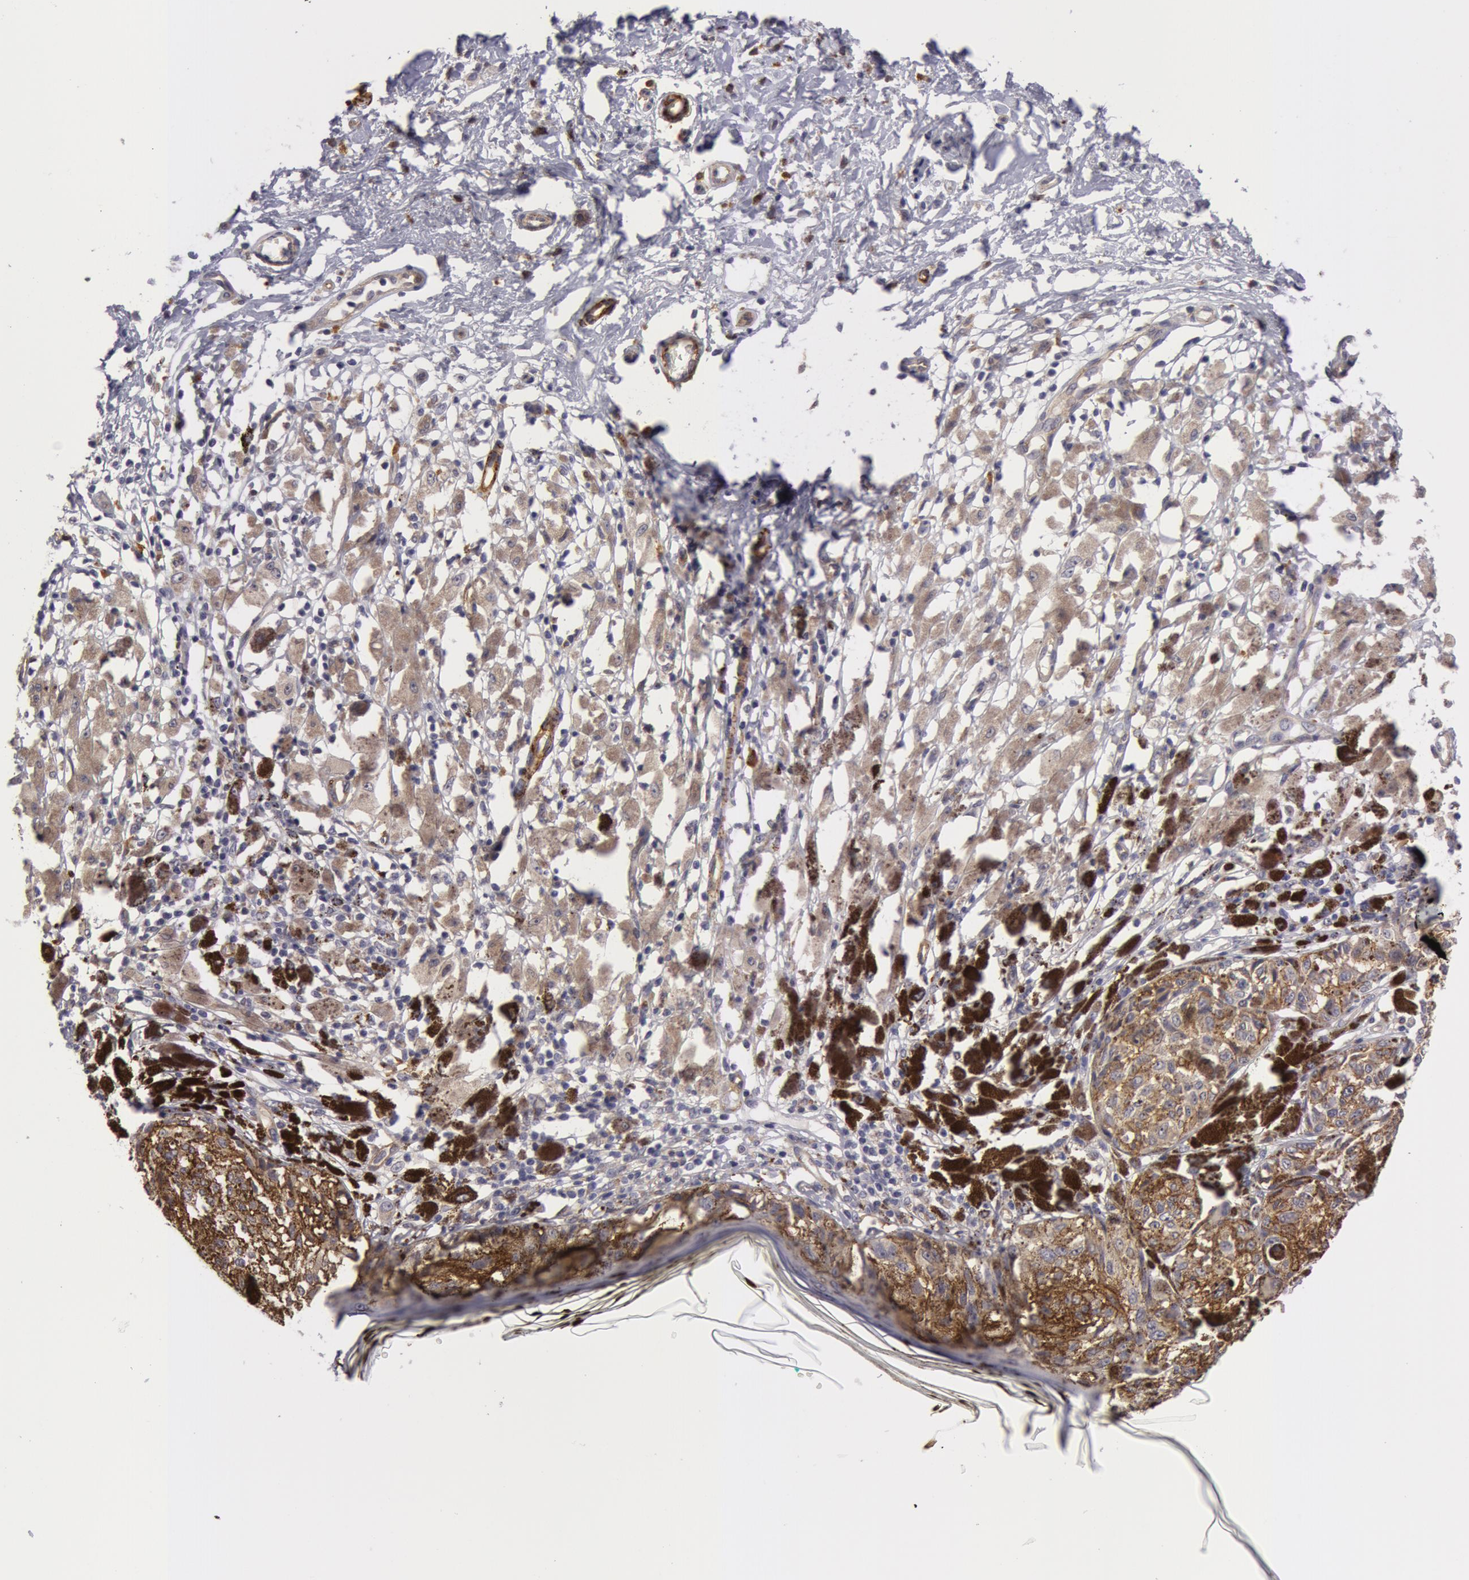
{"staining": {"intensity": "negative", "quantity": "none", "location": "none"}, "tissue": "melanoma", "cell_type": "Tumor cells", "image_type": "cancer", "snomed": [{"axis": "morphology", "description": "Malignant melanoma, NOS"}, {"axis": "topography", "description": "Skin"}], "caption": "This image is of malignant melanoma stained with immunohistochemistry to label a protein in brown with the nuclei are counter-stained blue. There is no positivity in tumor cells.", "gene": "IL23A", "patient": {"sex": "male", "age": 88}}